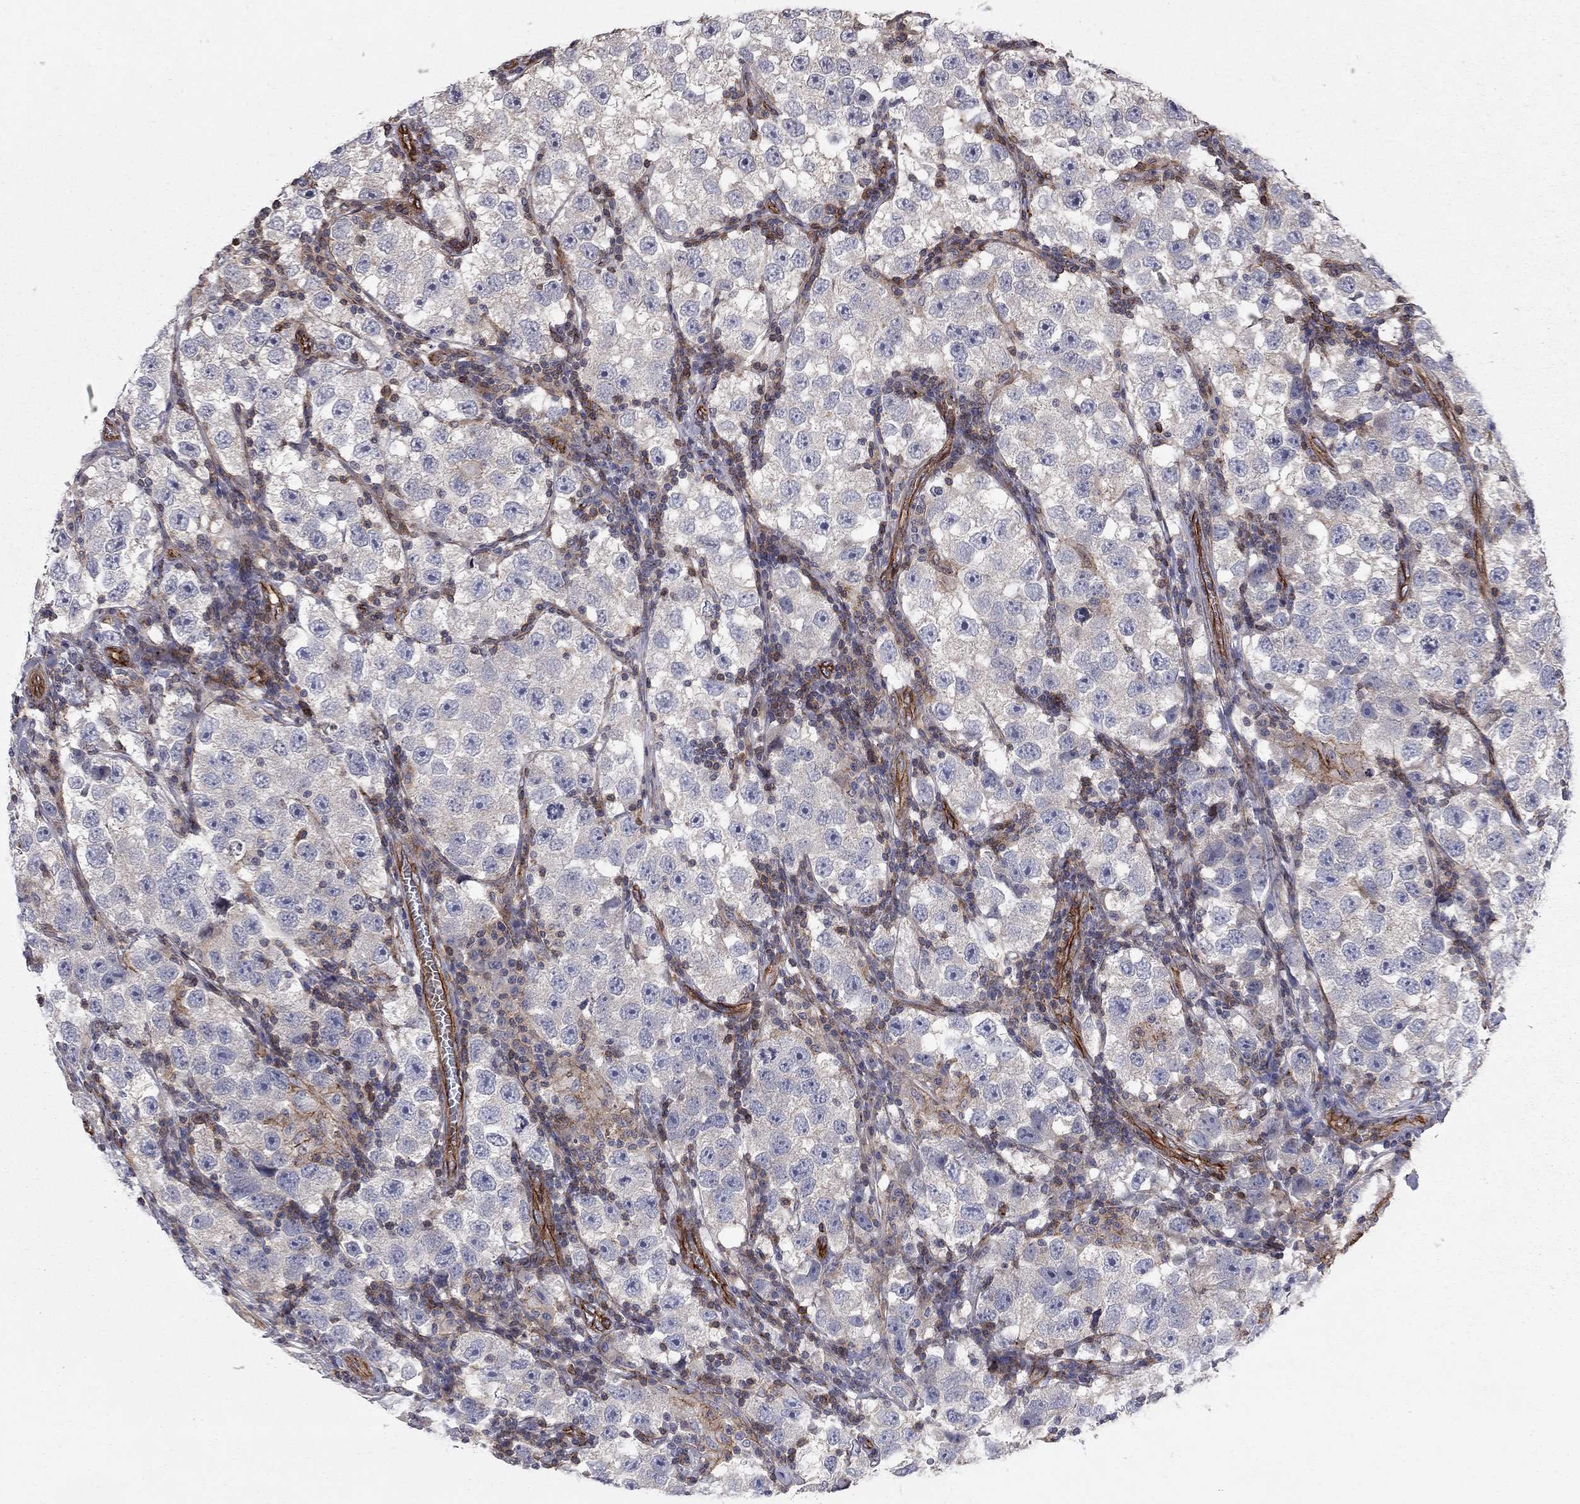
{"staining": {"intensity": "negative", "quantity": "none", "location": "none"}, "tissue": "testis cancer", "cell_type": "Tumor cells", "image_type": "cancer", "snomed": [{"axis": "morphology", "description": "Seminoma, NOS"}, {"axis": "topography", "description": "Testis"}], "caption": "The histopathology image displays no staining of tumor cells in testis cancer (seminoma).", "gene": "RASEF", "patient": {"sex": "male", "age": 26}}